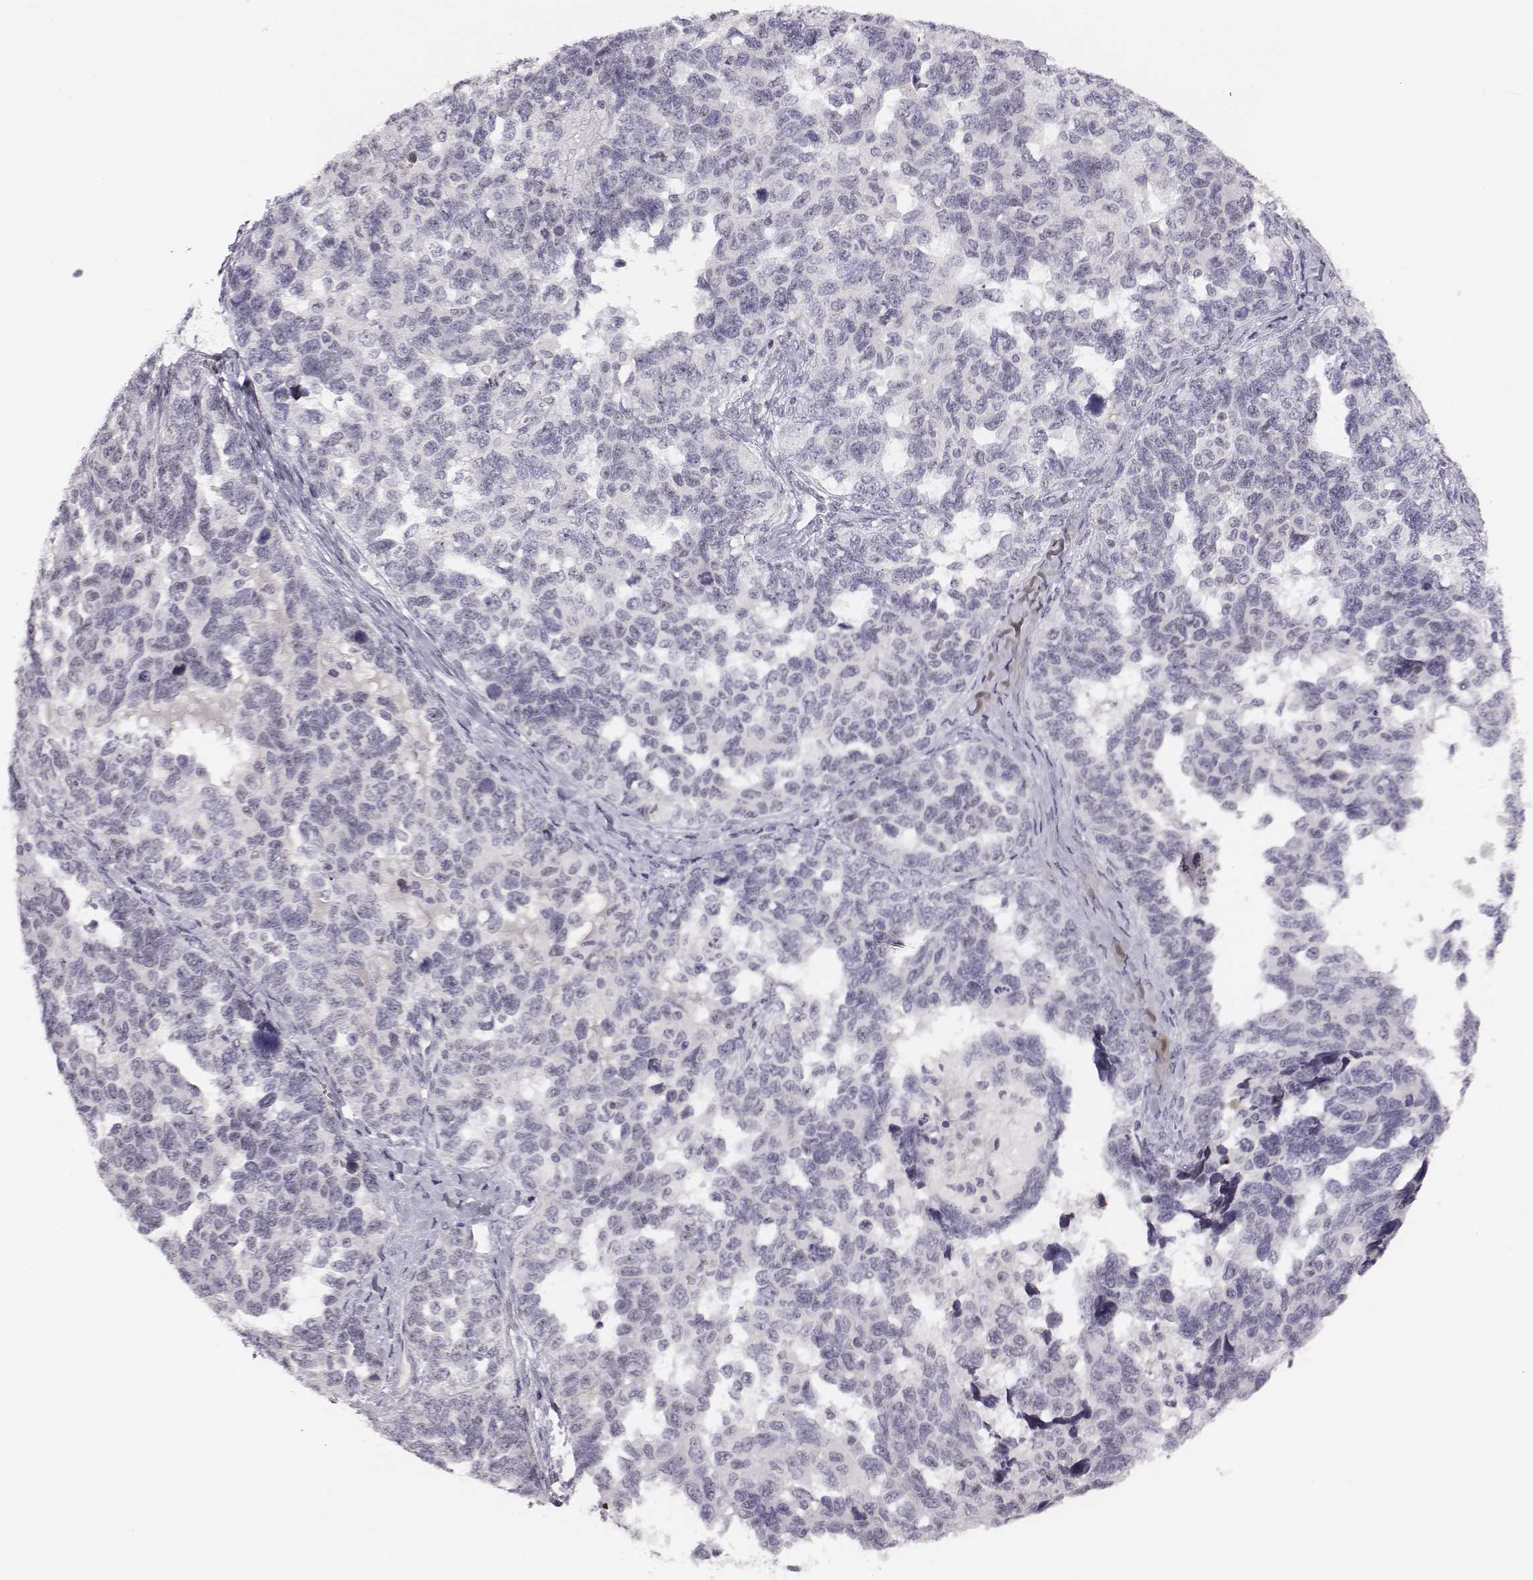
{"staining": {"intensity": "negative", "quantity": "none", "location": "none"}, "tissue": "ovarian cancer", "cell_type": "Tumor cells", "image_type": "cancer", "snomed": [{"axis": "morphology", "description": "Cystadenocarcinoma, serous, NOS"}, {"axis": "topography", "description": "Ovary"}], "caption": "DAB immunohistochemical staining of human ovarian serous cystadenocarcinoma demonstrates no significant positivity in tumor cells. The staining was performed using DAB (3,3'-diaminobenzidine) to visualize the protein expression in brown, while the nuclei were stained in blue with hematoxylin (Magnification: 20x).", "gene": "NIFK", "patient": {"sex": "female", "age": 69}}